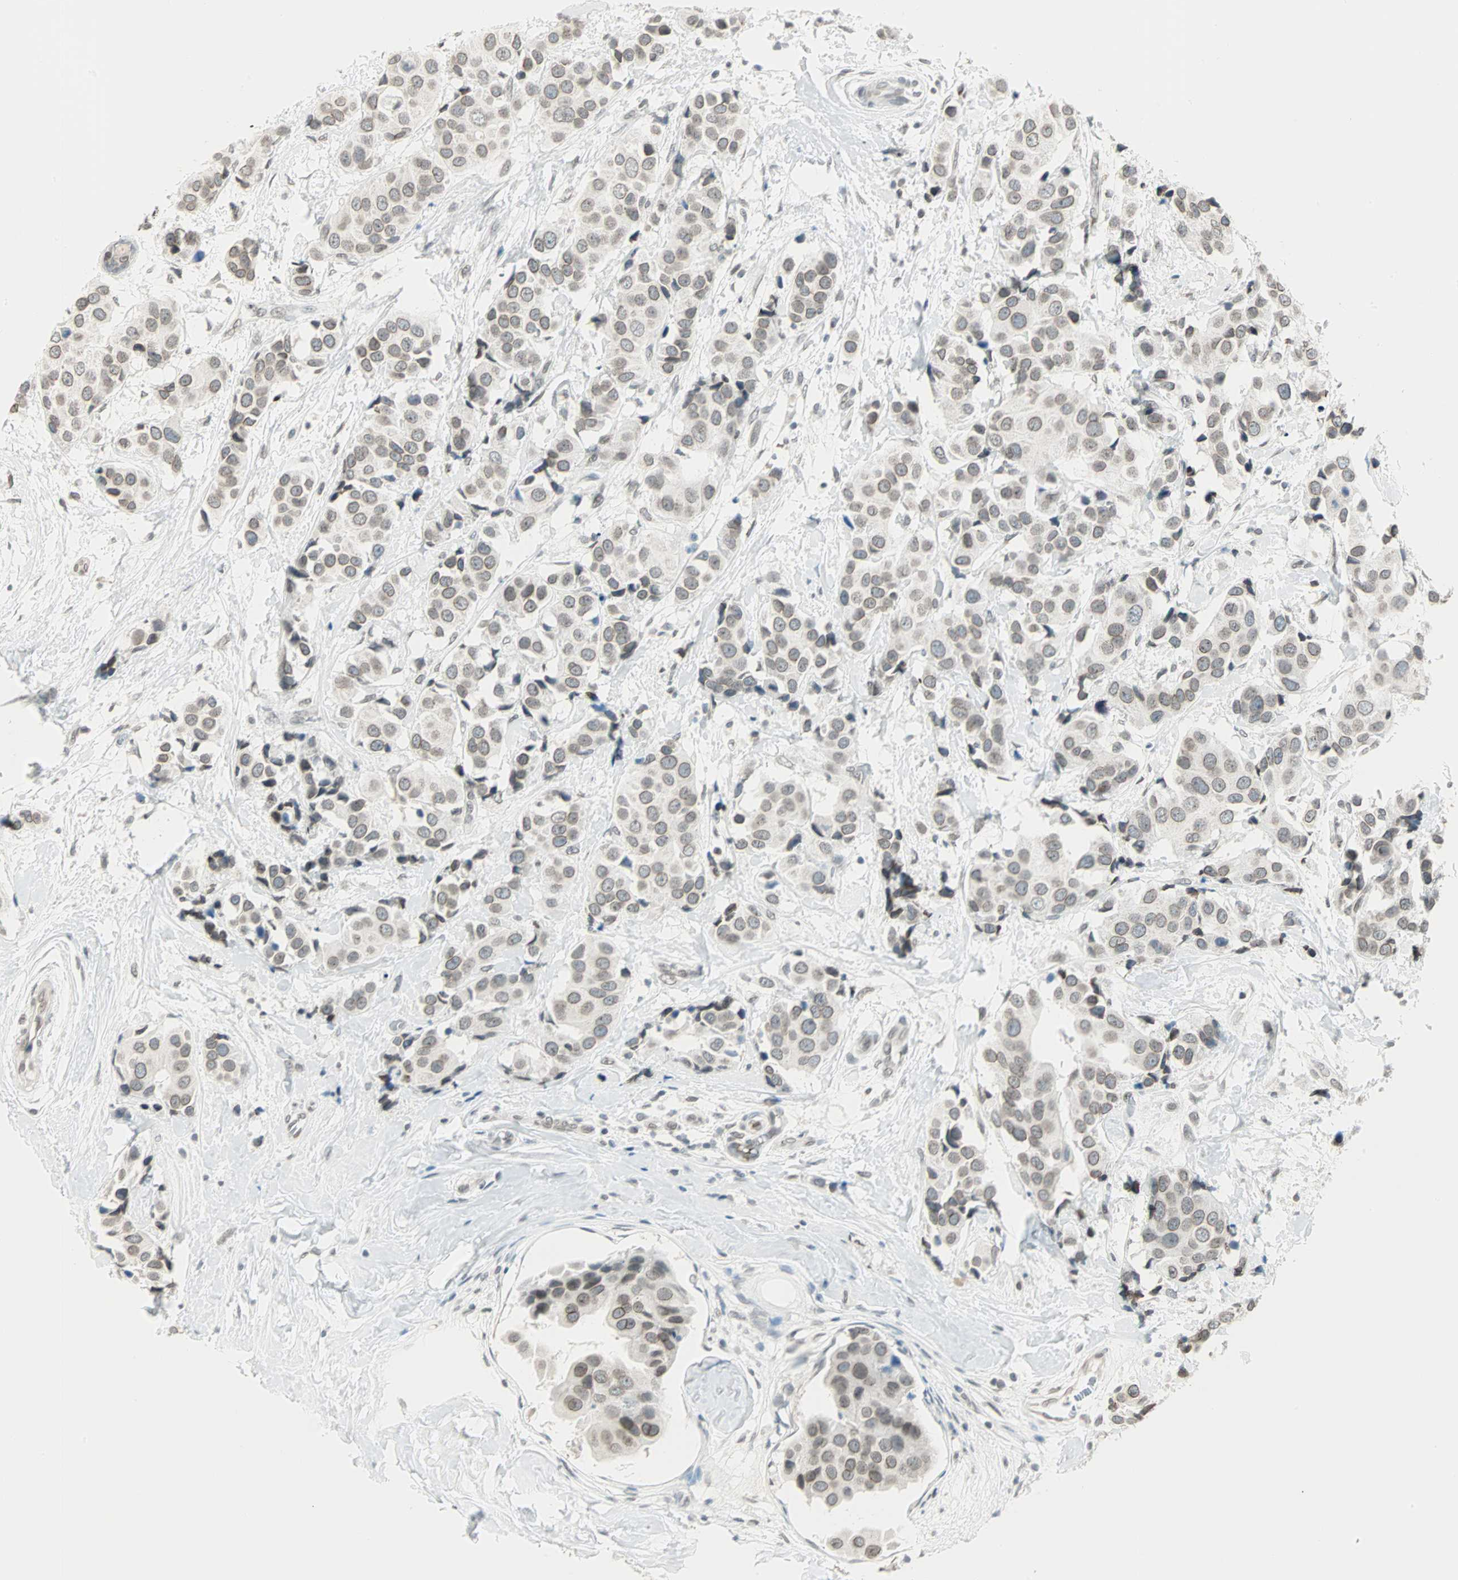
{"staining": {"intensity": "weak", "quantity": "25%-75%", "location": "cytoplasmic/membranous,nuclear"}, "tissue": "breast cancer", "cell_type": "Tumor cells", "image_type": "cancer", "snomed": [{"axis": "morphology", "description": "Normal tissue, NOS"}, {"axis": "morphology", "description": "Duct carcinoma"}, {"axis": "topography", "description": "Breast"}], "caption": "This image demonstrates immunohistochemistry staining of breast invasive ductal carcinoma, with low weak cytoplasmic/membranous and nuclear expression in approximately 25%-75% of tumor cells.", "gene": "BCAN", "patient": {"sex": "female", "age": 39}}